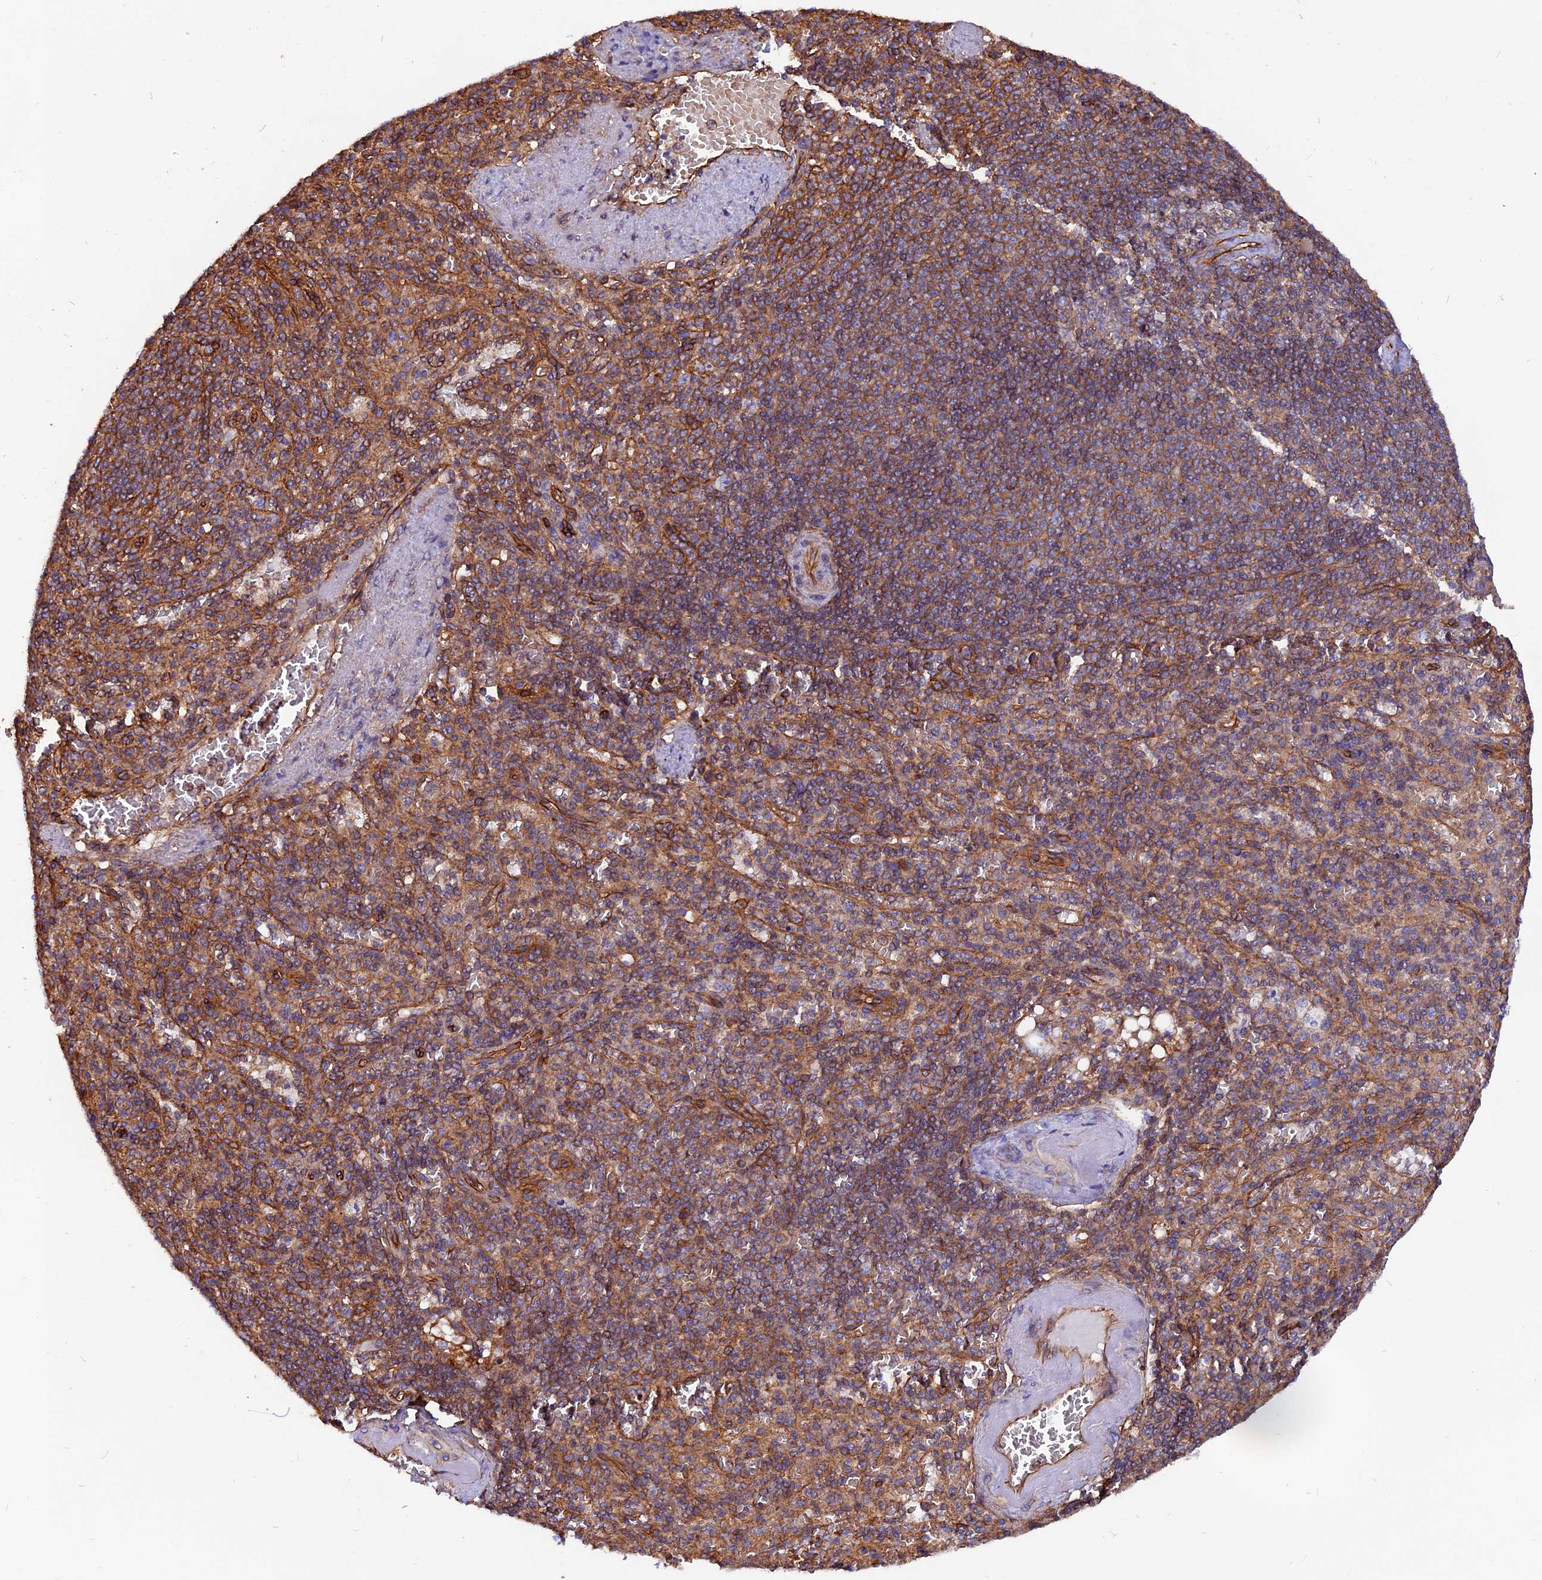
{"staining": {"intensity": "moderate", "quantity": "25%-75%", "location": "cytoplasmic/membranous"}, "tissue": "spleen", "cell_type": "Cells in red pulp", "image_type": "normal", "snomed": [{"axis": "morphology", "description": "Normal tissue, NOS"}, {"axis": "topography", "description": "Spleen"}], "caption": "IHC (DAB) staining of normal spleen displays moderate cytoplasmic/membranous protein staining in approximately 25%-75% of cells in red pulp.", "gene": "ZNF749", "patient": {"sex": "female", "age": 74}}